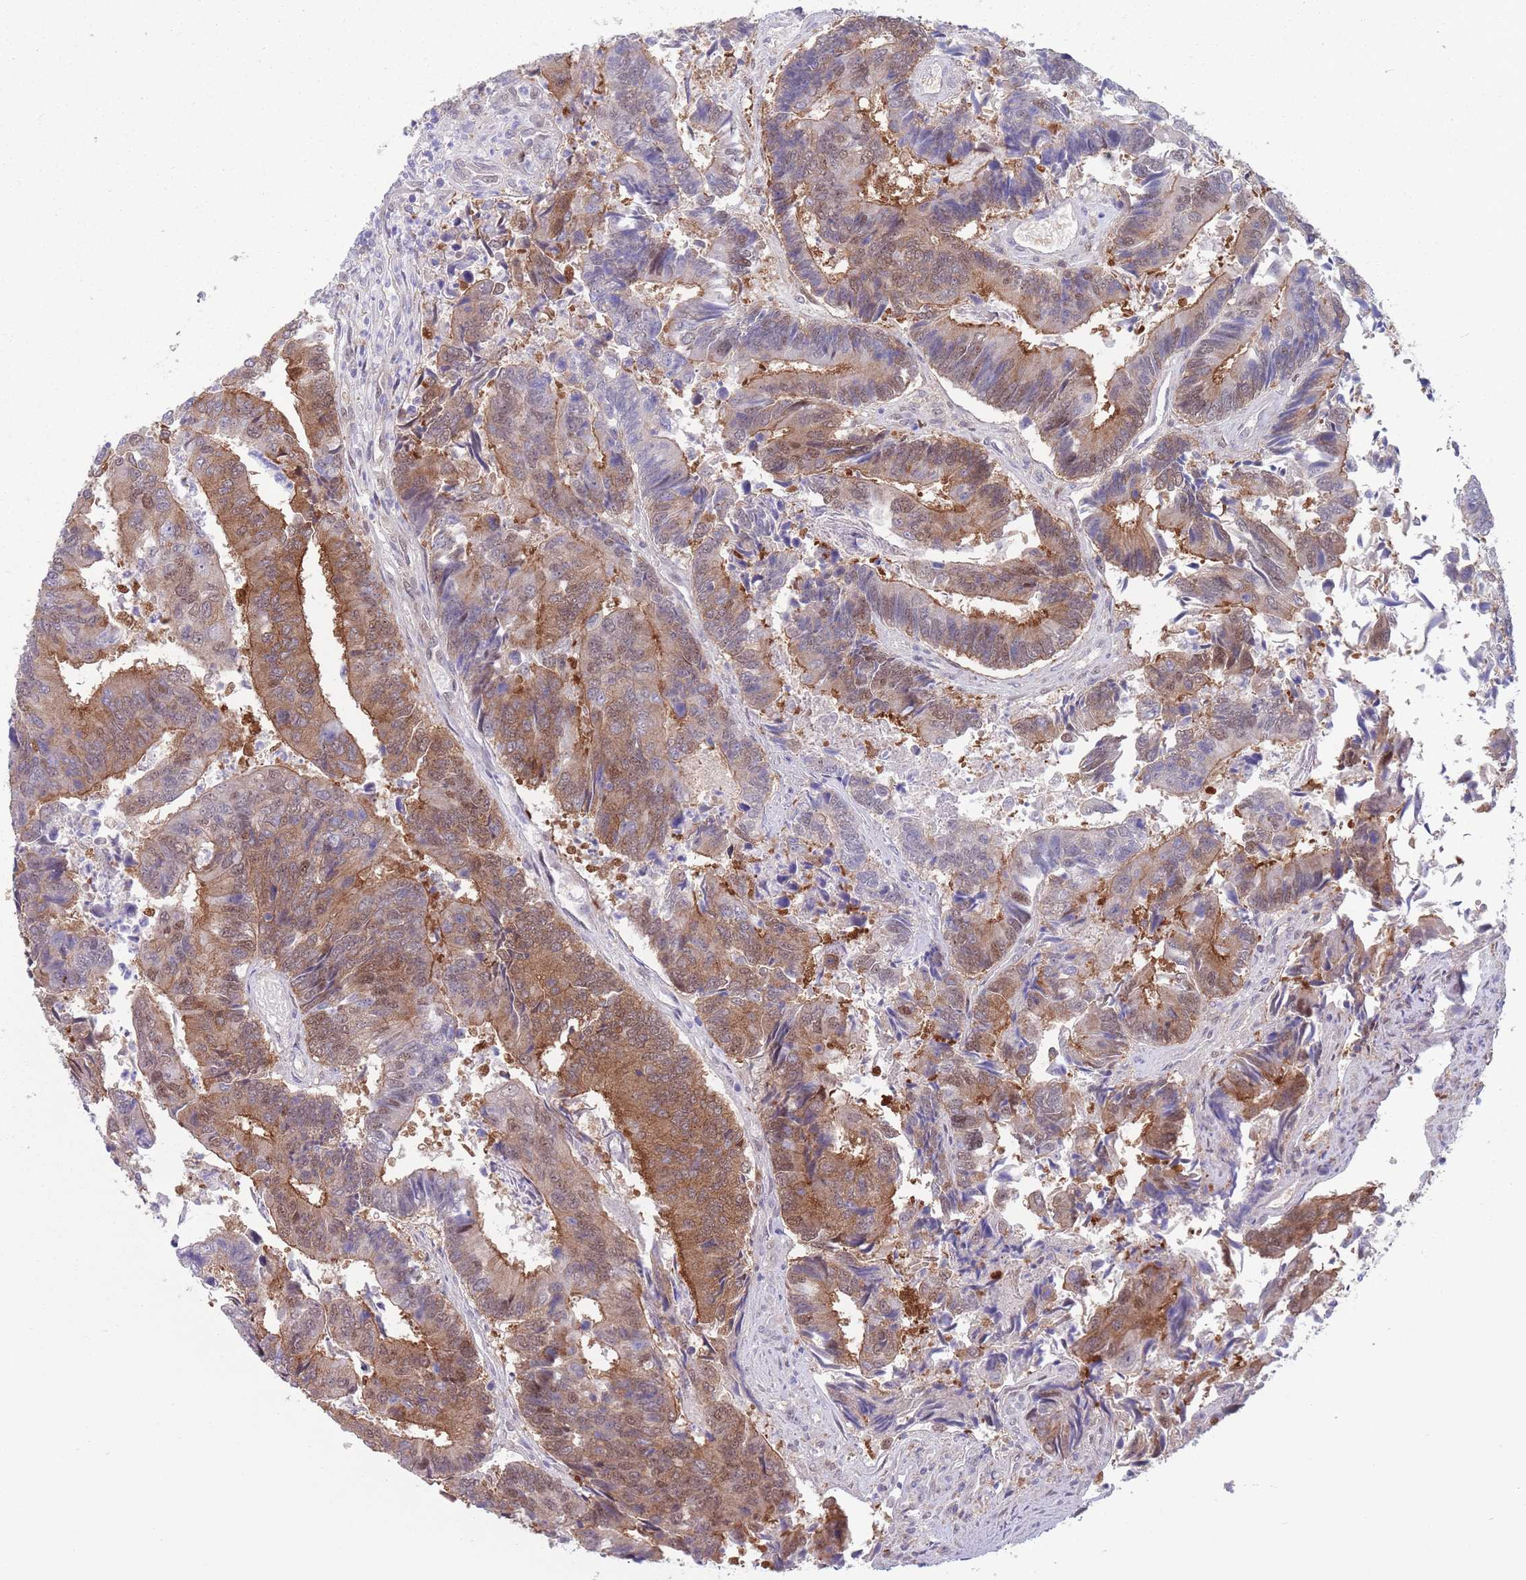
{"staining": {"intensity": "moderate", "quantity": "25%-75%", "location": "cytoplasmic/membranous,nuclear"}, "tissue": "colorectal cancer", "cell_type": "Tumor cells", "image_type": "cancer", "snomed": [{"axis": "morphology", "description": "Adenocarcinoma, NOS"}, {"axis": "topography", "description": "Colon"}], "caption": "This is an image of IHC staining of colorectal cancer (adenocarcinoma), which shows moderate expression in the cytoplasmic/membranous and nuclear of tumor cells.", "gene": "CLNS1A", "patient": {"sex": "female", "age": 67}}